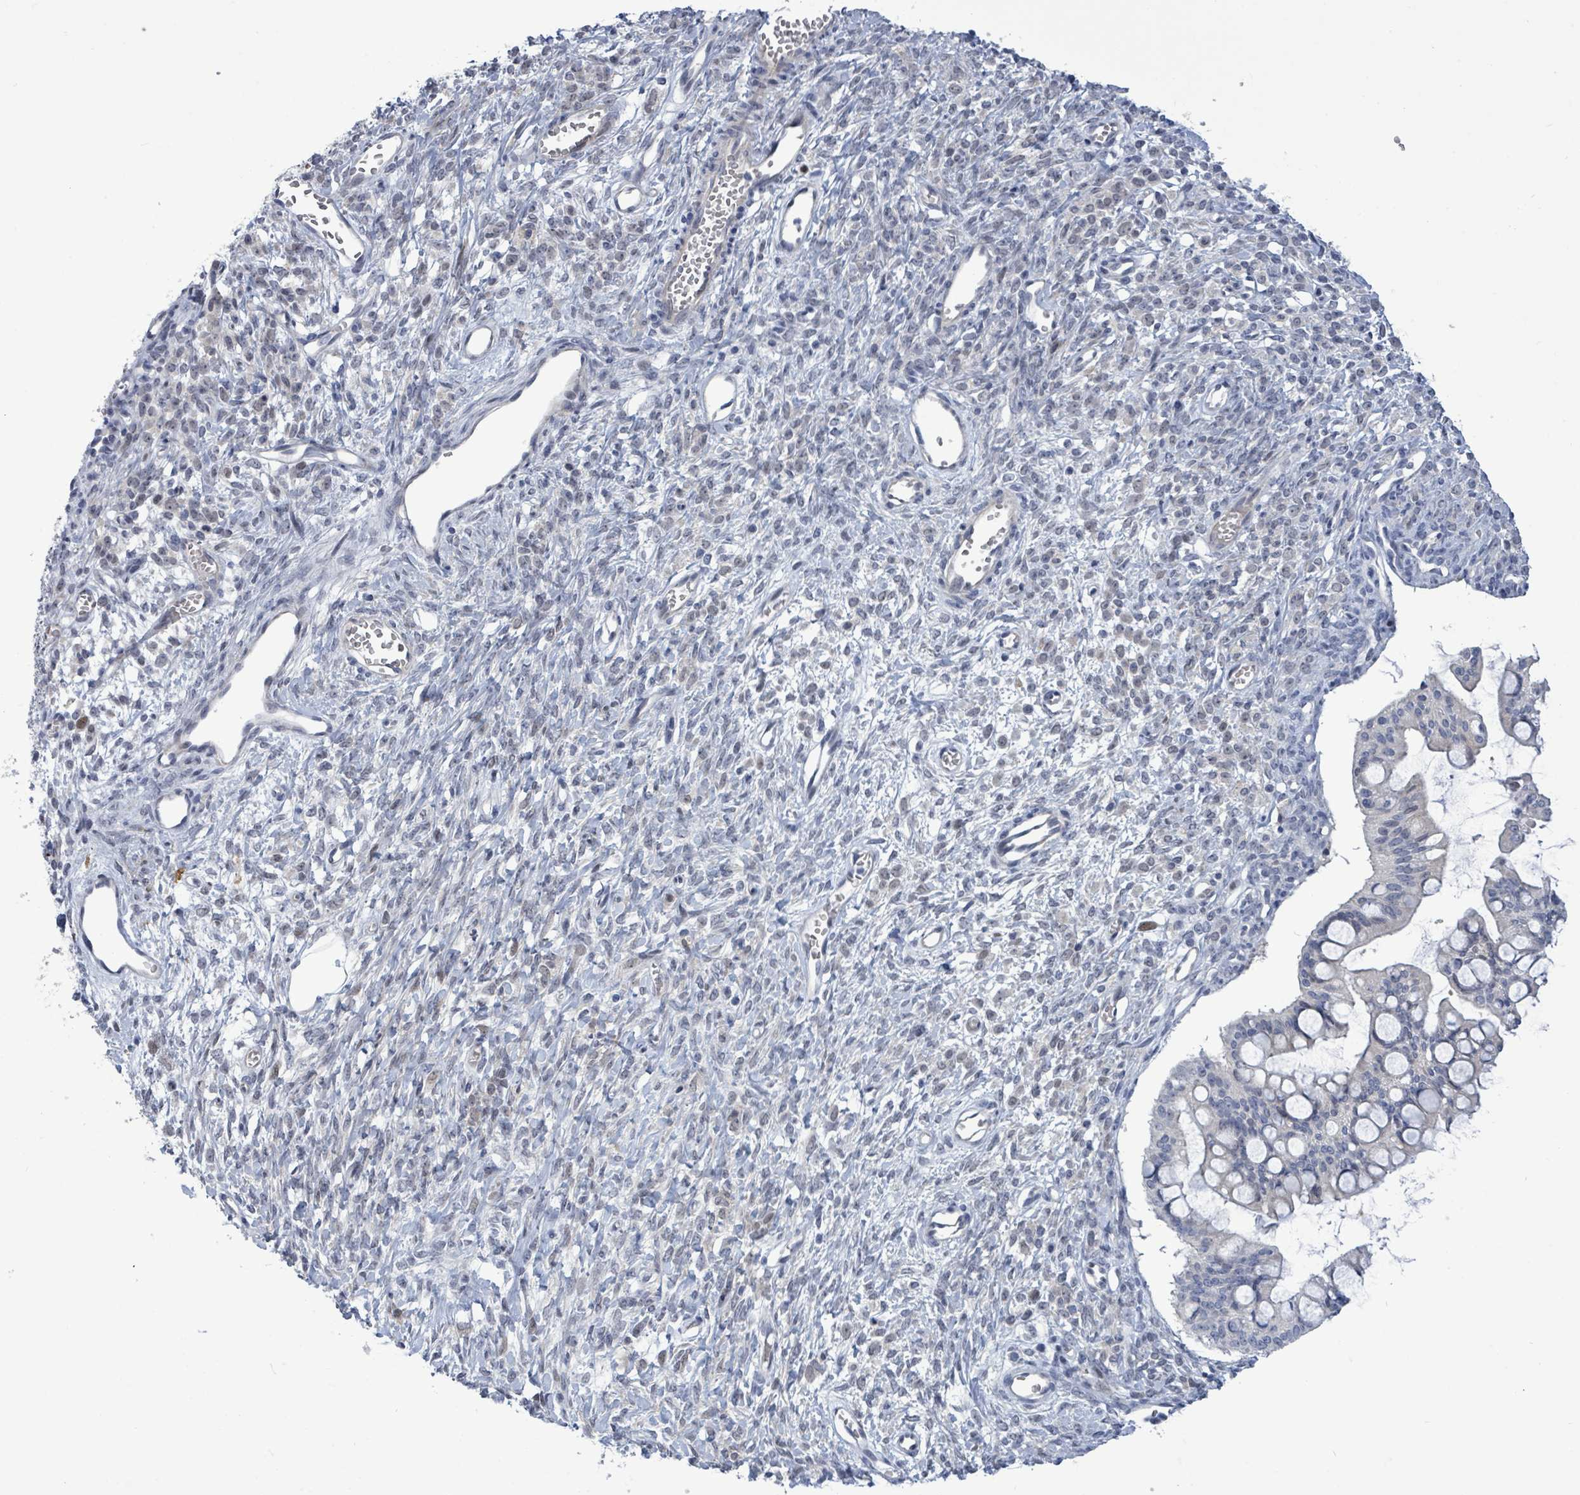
{"staining": {"intensity": "negative", "quantity": "none", "location": "none"}, "tissue": "ovarian cancer", "cell_type": "Tumor cells", "image_type": "cancer", "snomed": [{"axis": "morphology", "description": "Cystadenocarcinoma, mucinous, NOS"}, {"axis": "topography", "description": "Ovary"}], "caption": "Image shows no significant protein positivity in tumor cells of ovarian mucinous cystadenocarcinoma.", "gene": "CT45A5", "patient": {"sex": "female", "age": 73}}